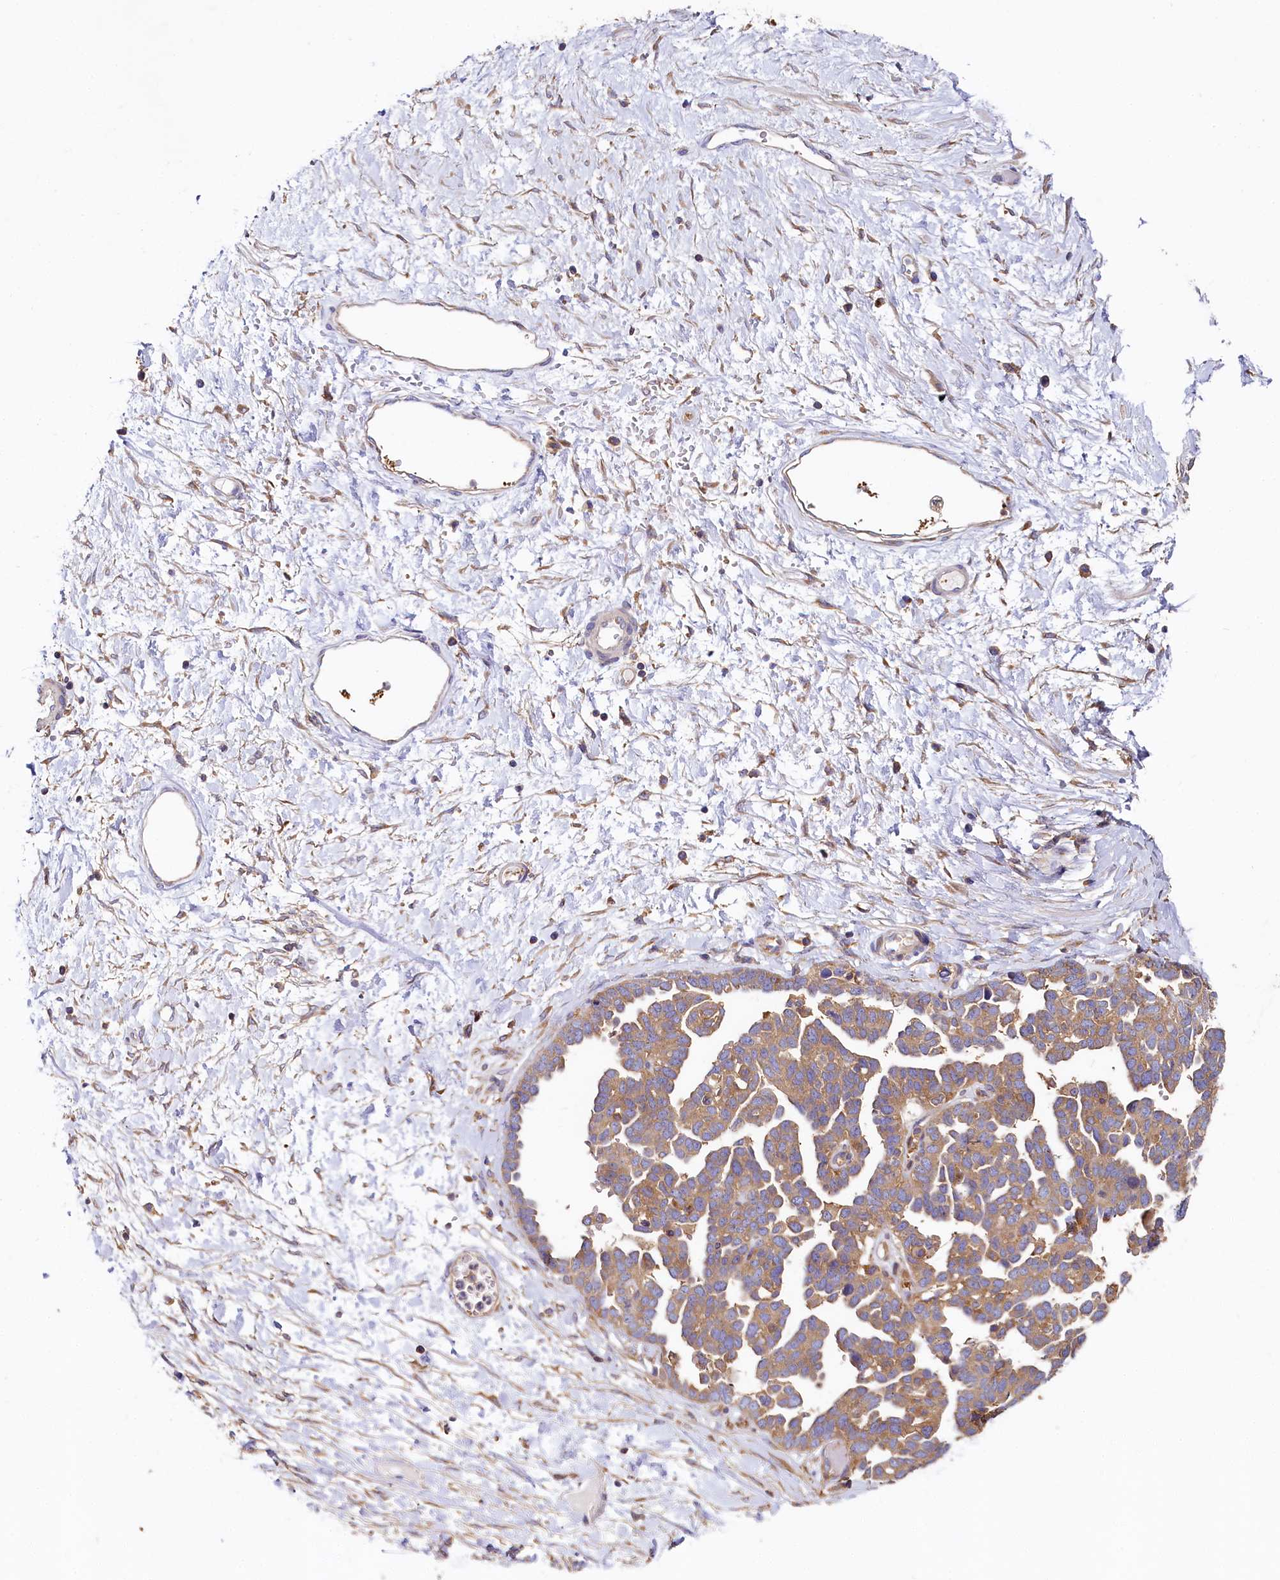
{"staining": {"intensity": "moderate", "quantity": ">75%", "location": "cytoplasmic/membranous"}, "tissue": "ovarian cancer", "cell_type": "Tumor cells", "image_type": "cancer", "snomed": [{"axis": "morphology", "description": "Cystadenocarcinoma, serous, NOS"}, {"axis": "topography", "description": "Ovary"}], "caption": "Immunohistochemical staining of ovarian serous cystadenocarcinoma demonstrates medium levels of moderate cytoplasmic/membranous positivity in about >75% of tumor cells. Nuclei are stained in blue.", "gene": "PPIP5K1", "patient": {"sex": "female", "age": 54}}